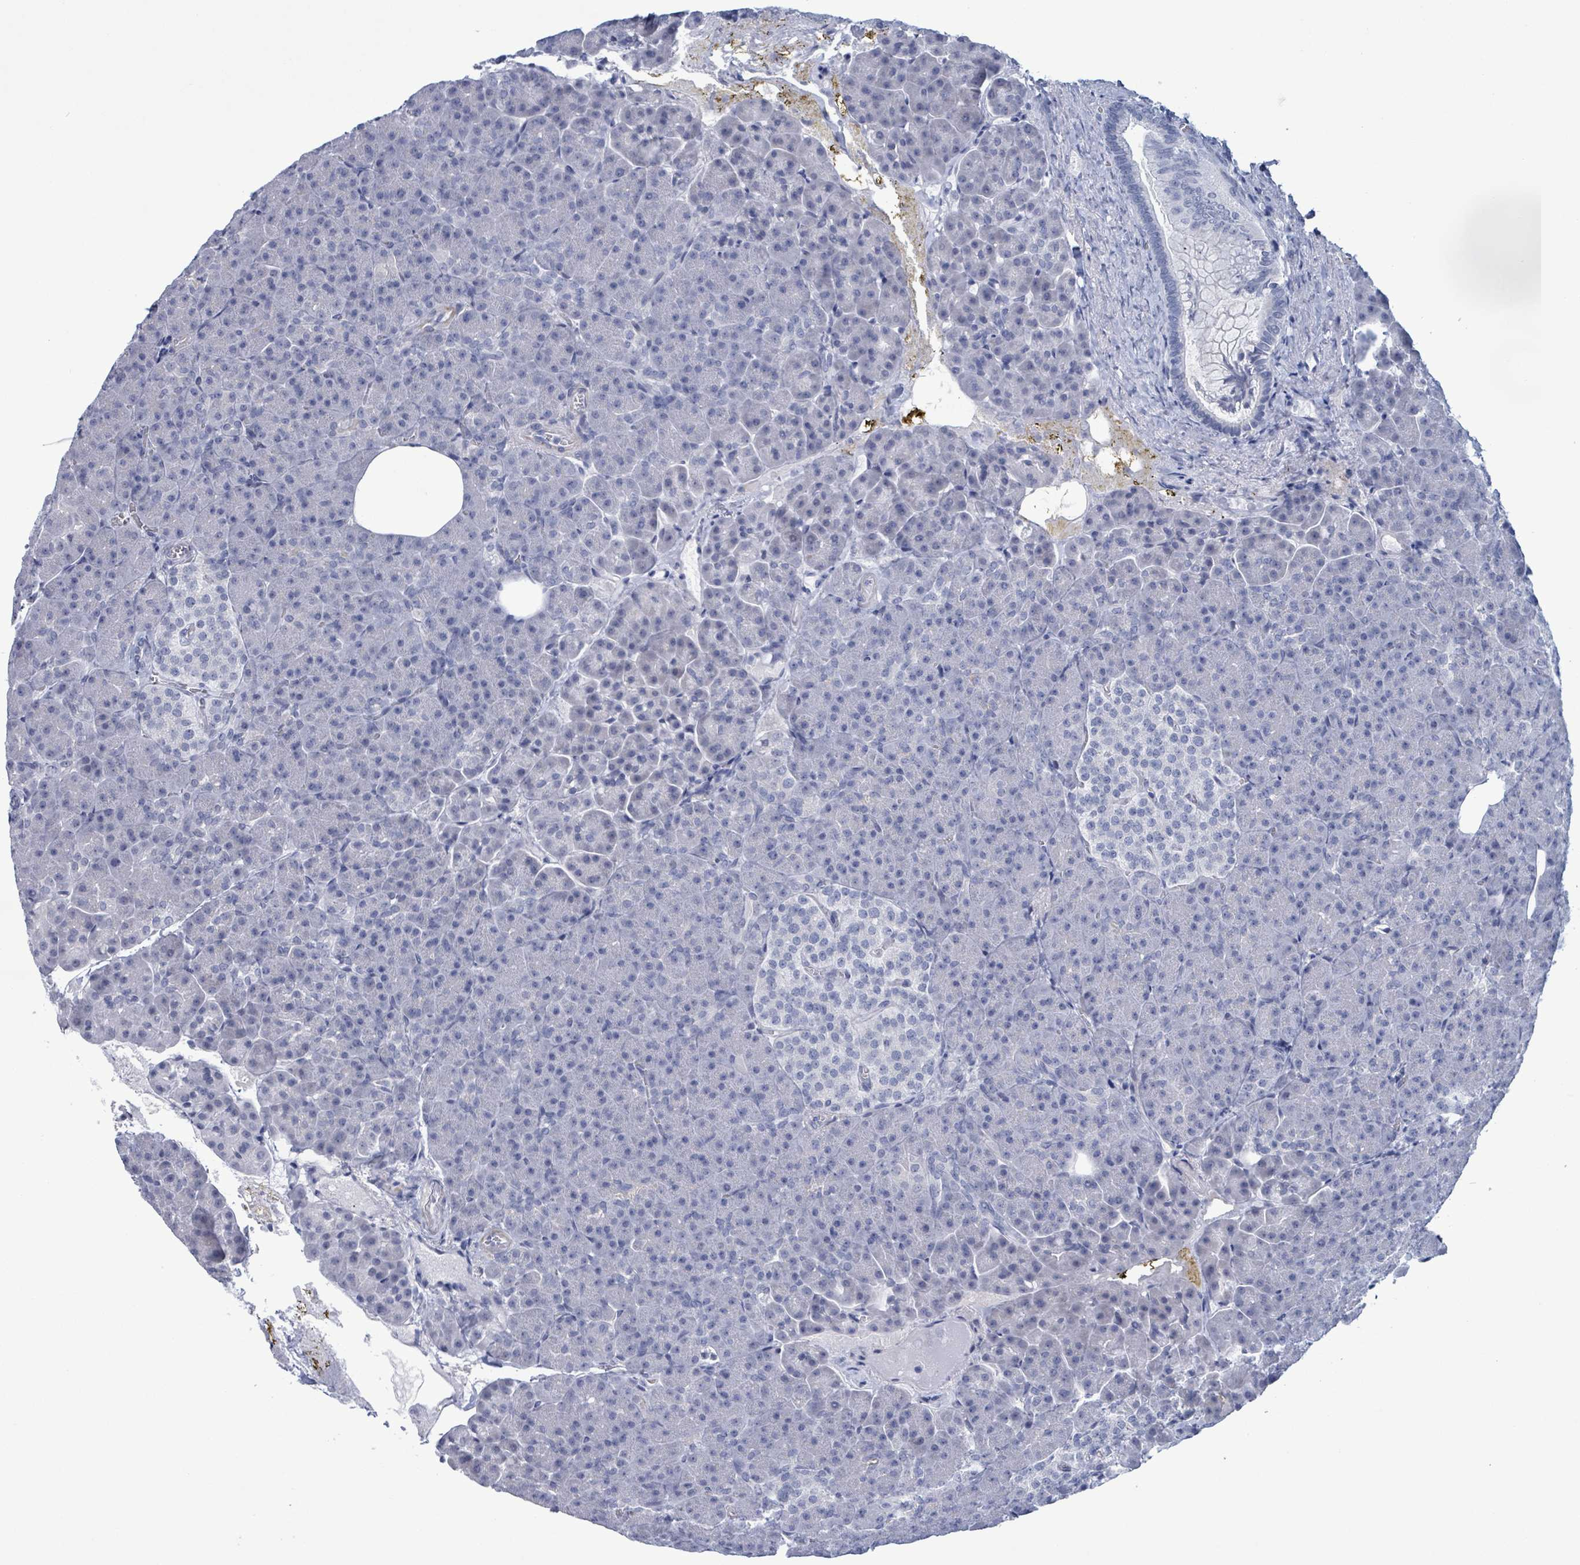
{"staining": {"intensity": "negative", "quantity": "none", "location": "none"}, "tissue": "pancreas", "cell_type": "Exocrine glandular cells", "image_type": "normal", "snomed": [{"axis": "morphology", "description": "Normal tissue, NOS"}, {"axis": "topography", "description": "Pancreas"}], "caption": "This is a image of immunohistochemistry (IHC) staining of normal pancreas, which shows no positivity in exocrine glandular cells. Brightfield microscopy of immunohistochemistry stained with DAB (3,3'-diaminobenzidine) (brown) and hematoxylin (blue), captured at high magnification.", "gene": "ZNF771", "patient": {"sex": "female", "age": 74}}